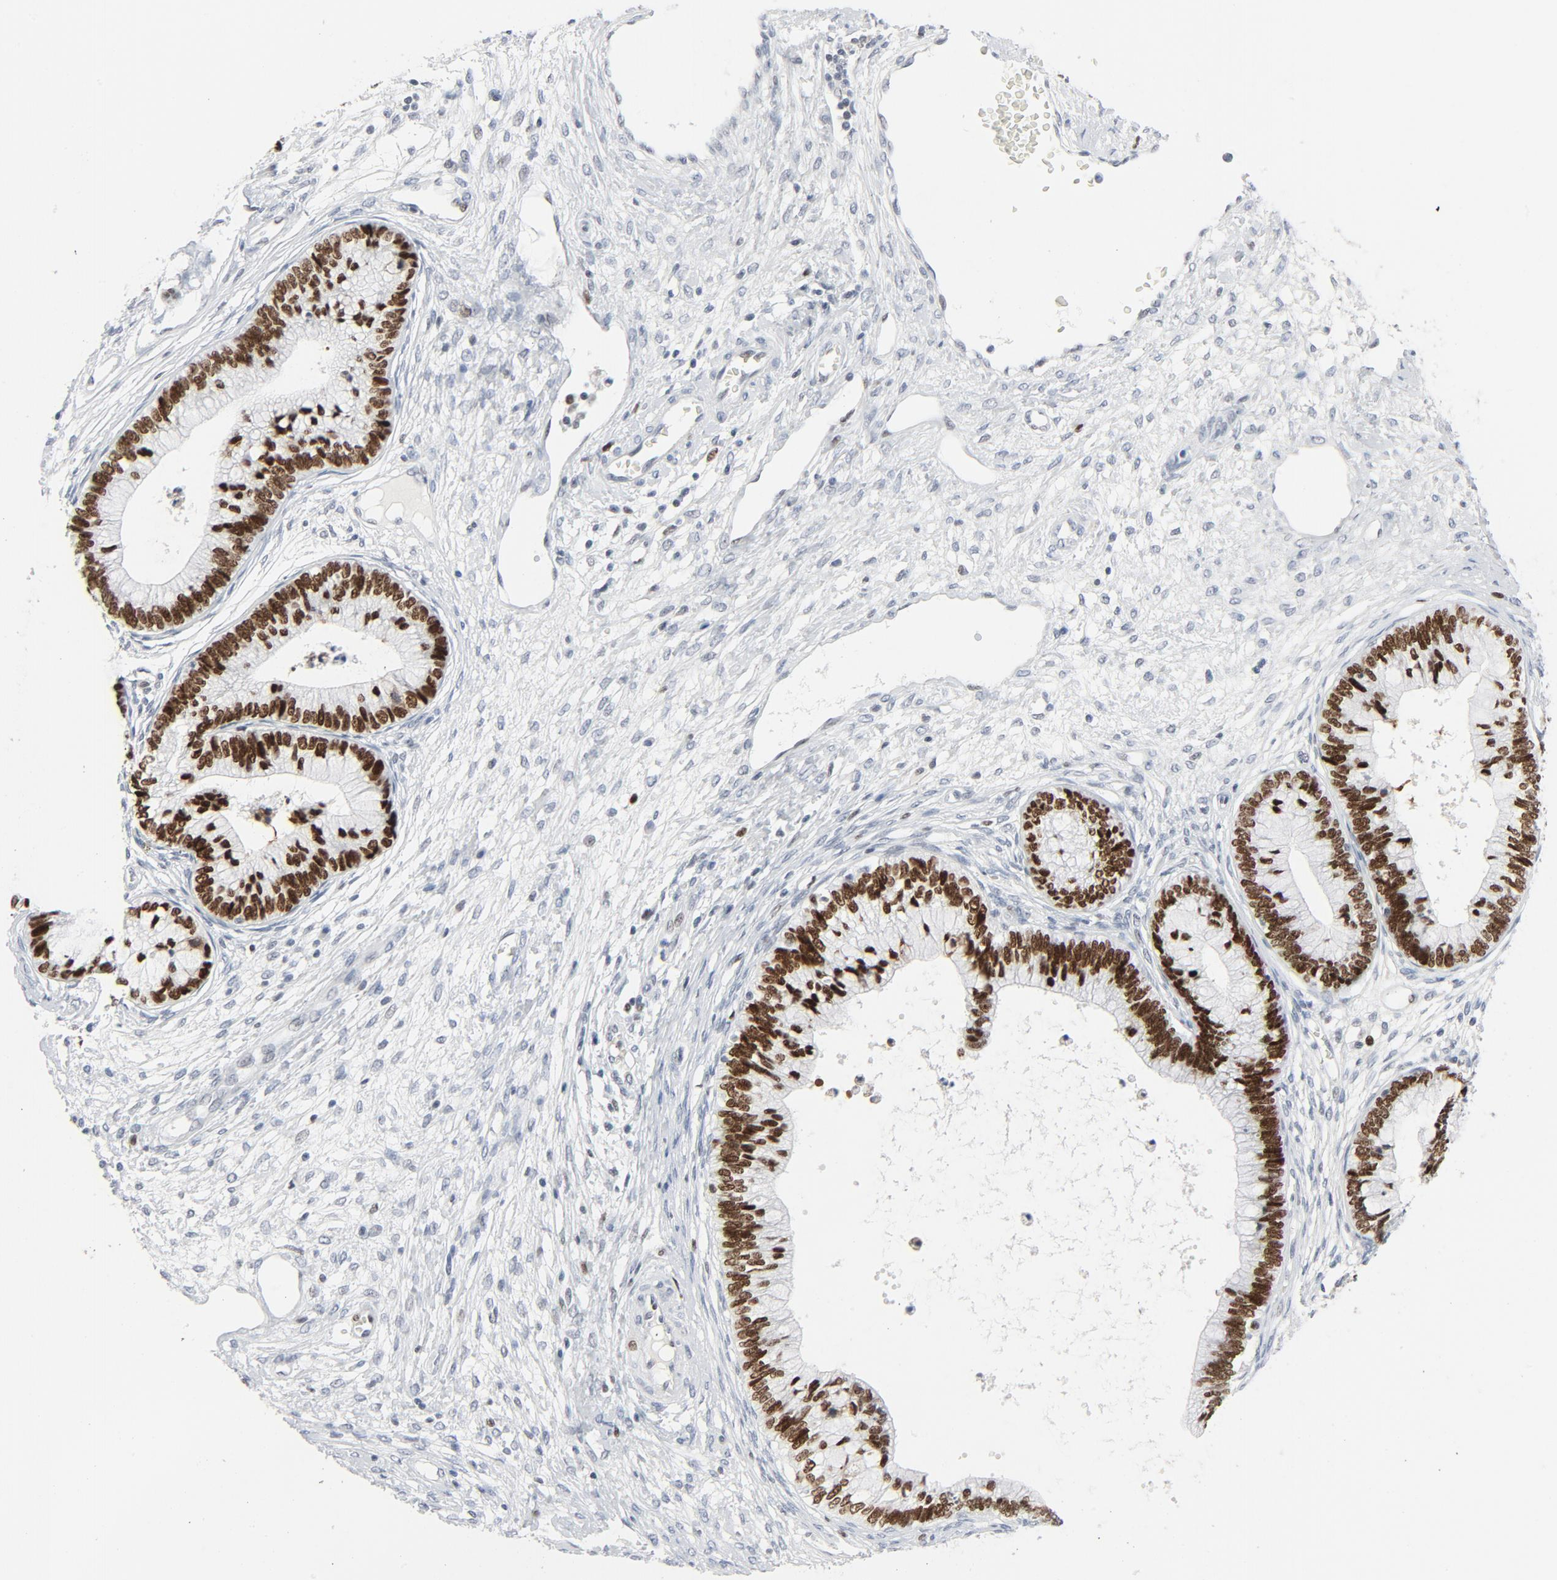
{"staining": {"intensity": "strong", "quantity": ">75%", "location": "nuclear"}, "tissue": "cervical cancer", "cell_type": "Tumor cells", "image_type": "cancer", "snomed": [{"axis": "morphology", "description": "Adenocarcinoma, NOS"}, {"axis": "topography", "description": "Cervix"}], "caption": "Protein staining of cervical cancer tissue demonstrates strong nuclear expression in about >75% of tumor cells.", "gene": "POLD1", "patient": {"sex": "female", "age": 44}}